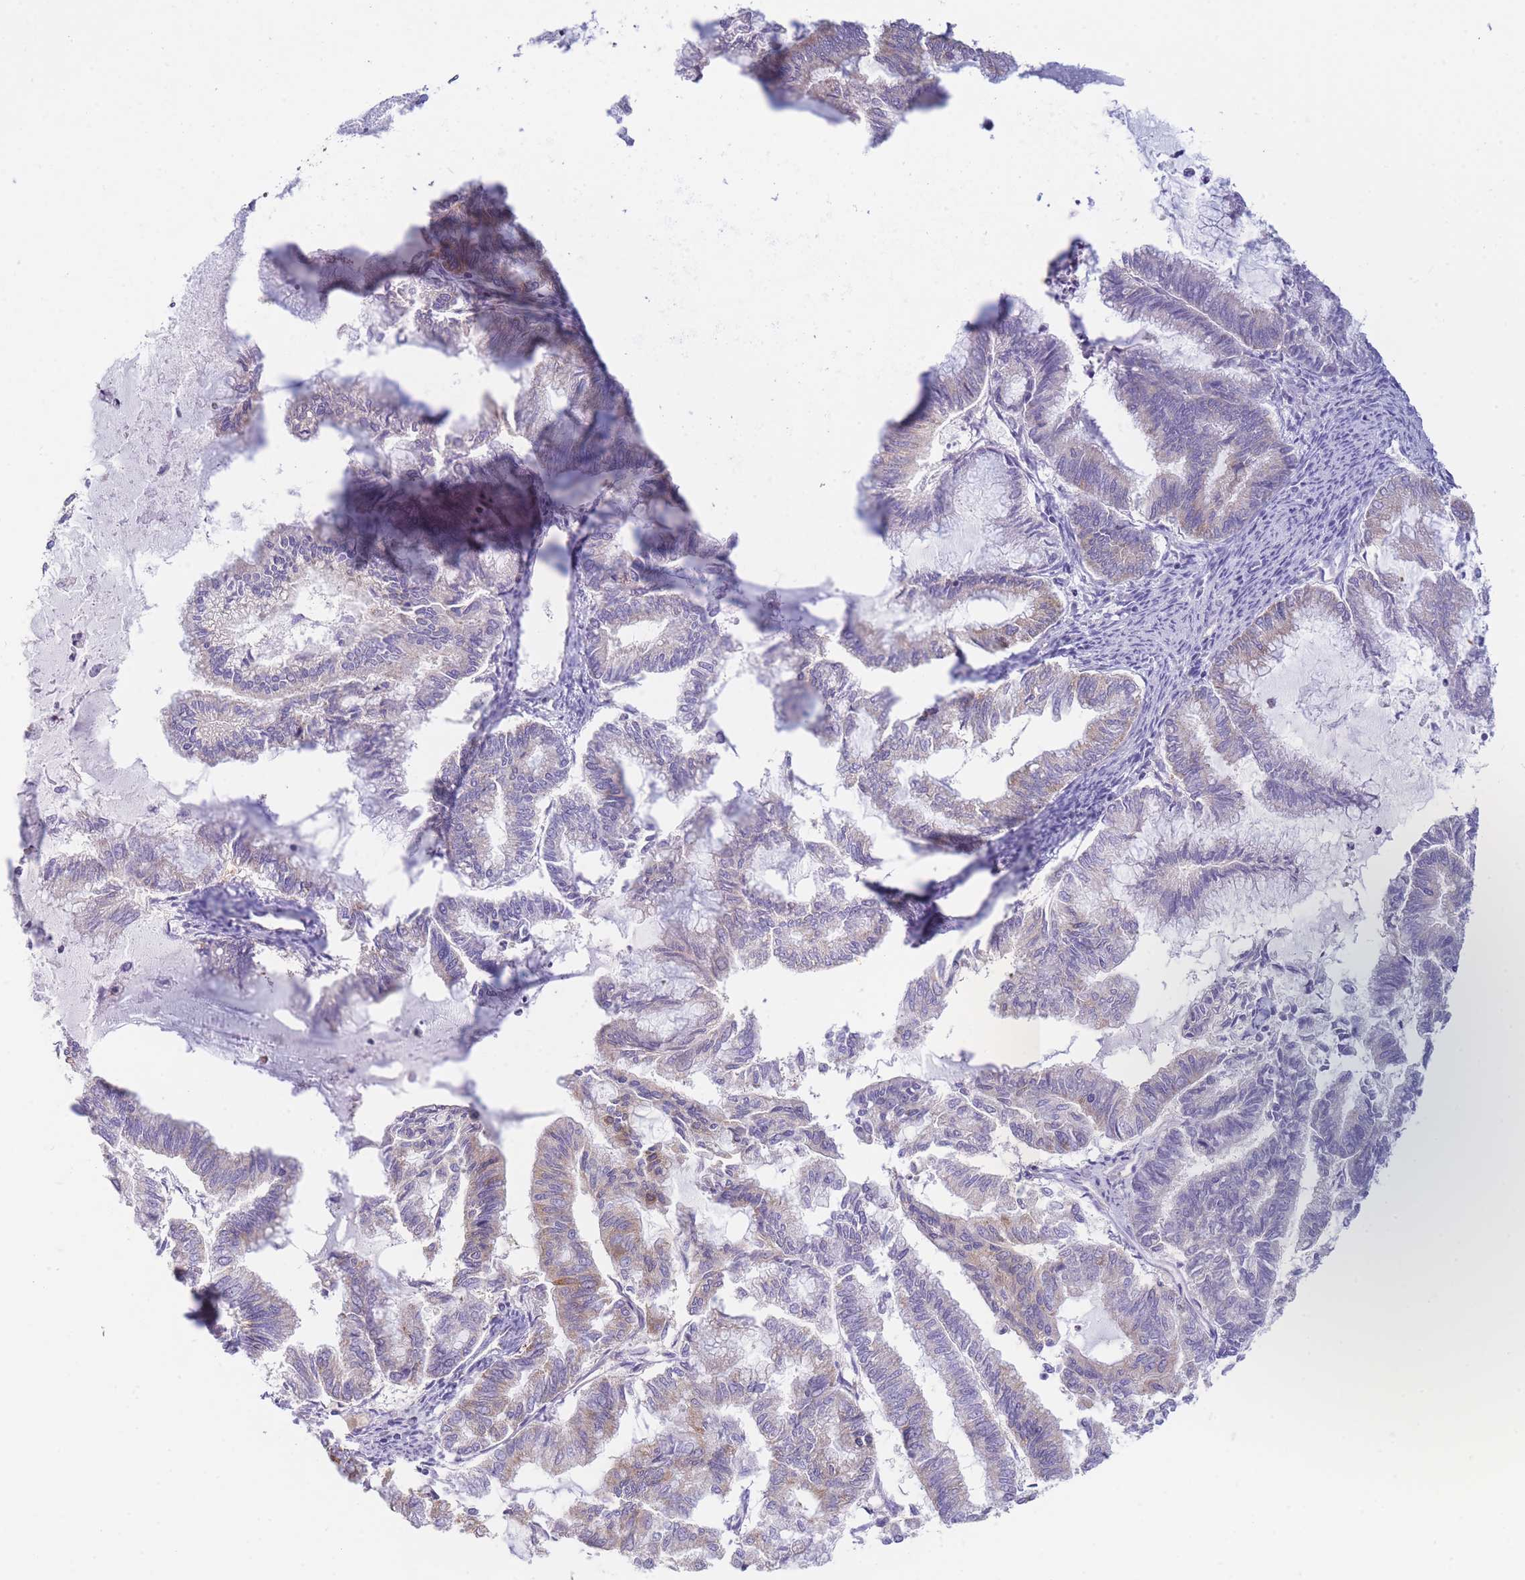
{"staining": {"intensity": "moderate", "quantity": "25%-75%", "location": "cytoplasmic/membranous"}, "tissue": "endometrial cancer", "cell_type": "Tumor cells", "image_type": "cancer", "snomed": [{"axis": "morphology", "description": "Adenocarcinoma, NOS"}, {"axis": "topography", "description": "Endometrium"}], "caption": "The photomicrograph demonstrates a brown stain indicating the presence of a protein in the cytoplasmic/membranous of tumor cells in endometrial adenocarcinoma. The protein is stained brown, and the nuclei are stained in blue (DAB (3,3'-diaminobenzidine) IHC with brightfield microscopy, high magnification).", "gene": "SH2B2", "patient": {"sex": "female", "age": 79}}